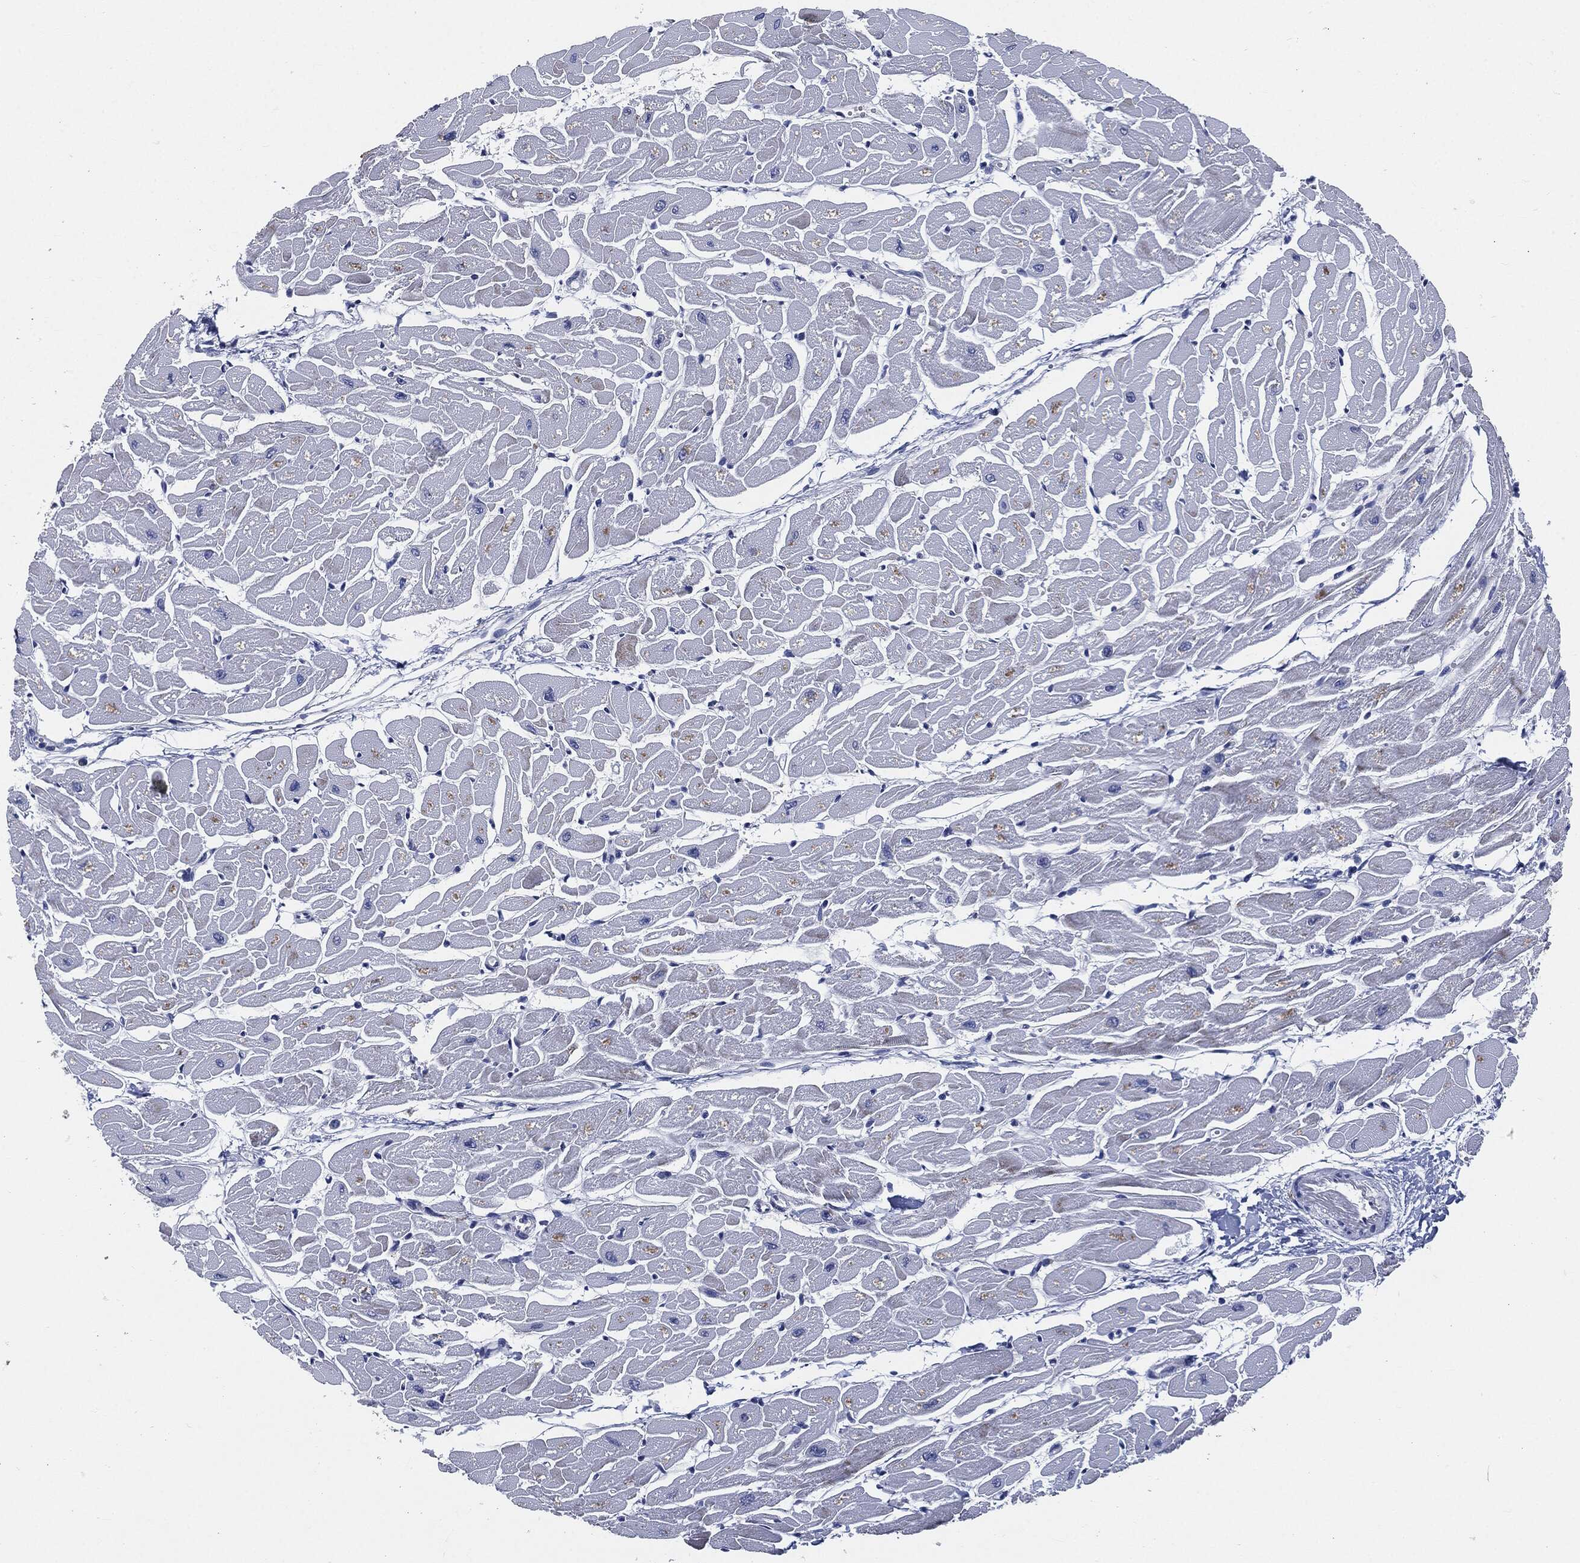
{"staining": {"intensity": "negative", "quantity": "none", "location": "none"}, "tissue": "heart muscle", "cell_type": "Cardiomyocytes", "image_type": "normal", "snomed": [{"axis": "morphology", "description": "Normal tissue, NOS"}, {"axis": "topography", "description": "Heart"}], "caption": "Immunohistochemistry (IHC) photomicrograph of unremarkable heart muscle: heart muscle stained with DAB (3,3'-diaminobenzidine) exhibits no significant protein positivity in cardiomyocytes.", "gene": "CD27", "patient": {"sex": "male", "age": 57}}